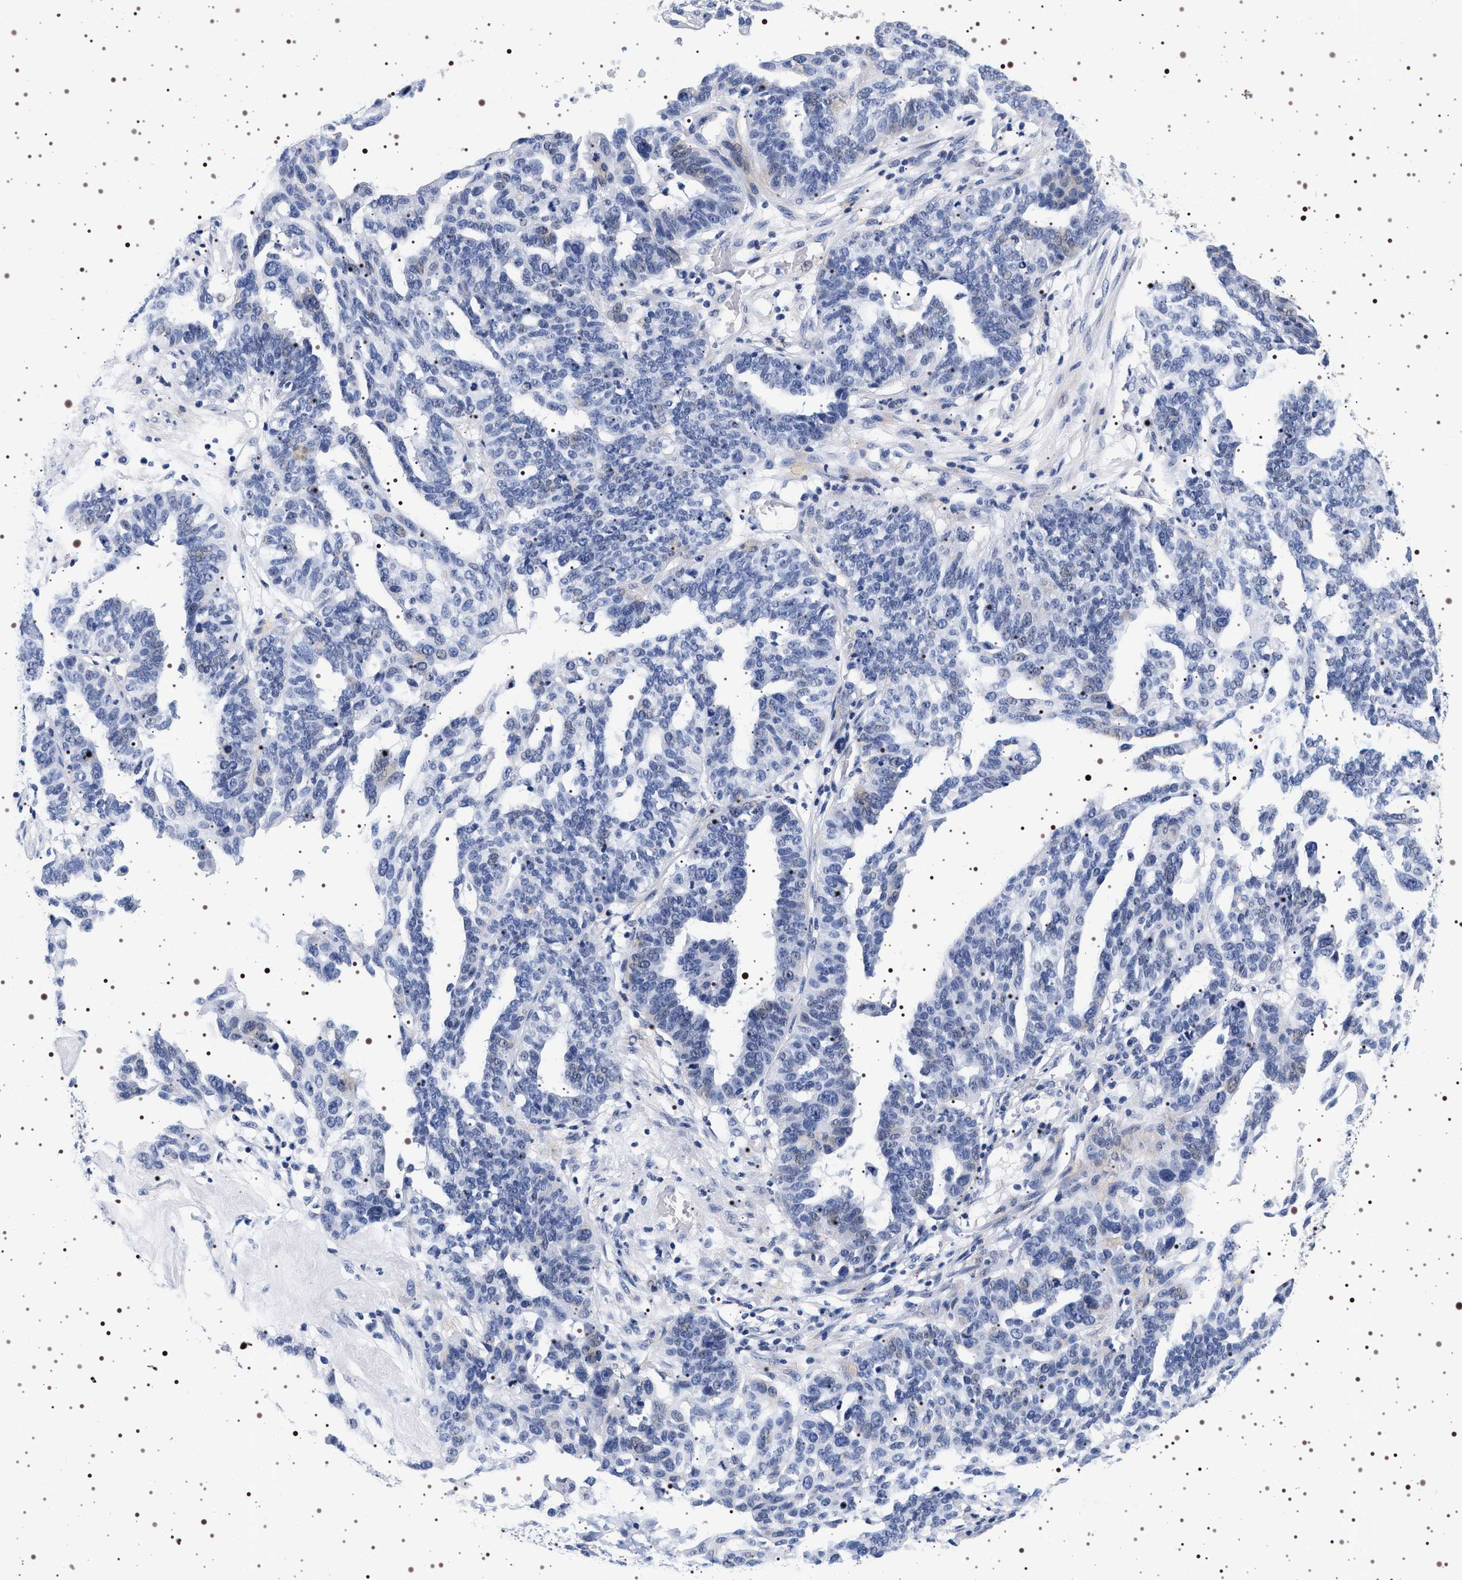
{"staining": {"intensity": "negative", "quantity": "none", "location": "none"}, "tissue": "ovarian cancer", "cell_type": "Tumor cells", "image_type": "cancer", "snomed": [{"axis": "morphology", "description": "Cystadenocarcinoma, serous, NOS"}, {"axis": "topography", "description": "Ovary"}], "caption": "This is an immunohistochemistry micrograph of ovarian cancer. There is no expression in tumor cells.", "gene": "SYN1", "patient": {"sex": "female", "age": 59}}